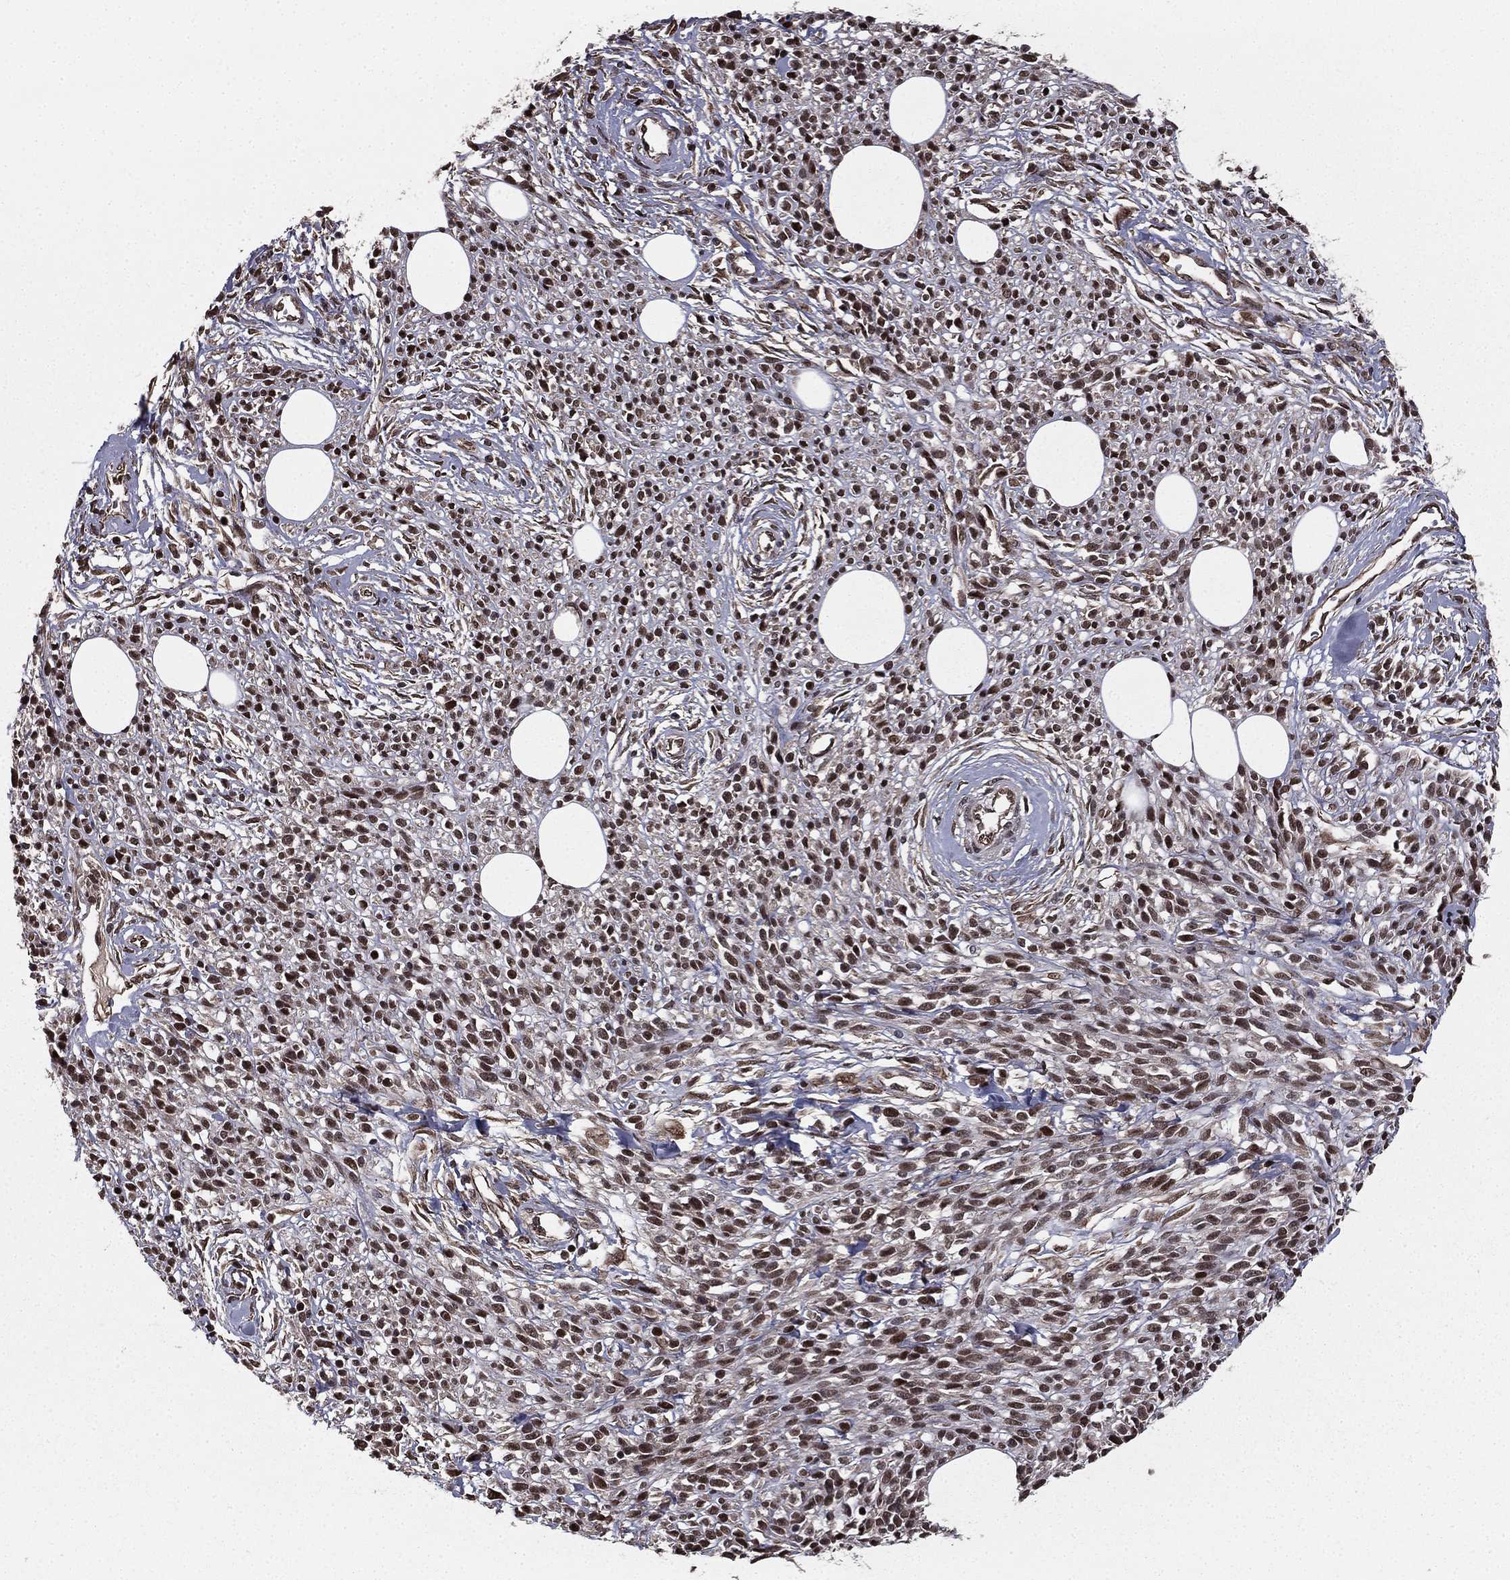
{"staining": {"intensity": "moderate", "quantity": ">75%", "location": "nuclear"}, "tissue": "melanoma", "cell_type": "Tumor cells", "image_type": "cancer", "snomed": [{"axis": "morphology", "description": "Malignant melanoma, NOS"}, {"axis": "topography", "description": "Skin"}, {"axis": "topography", "description": "Skin of trunk"}], "caption": "A brown stain labels moderate nuclear expression of a protein in melanoma tumor cells. (IHC, brightfield microscopy, high magnification).", "gene": "RARB", "patient": {"sex": "male", "age": 74}}